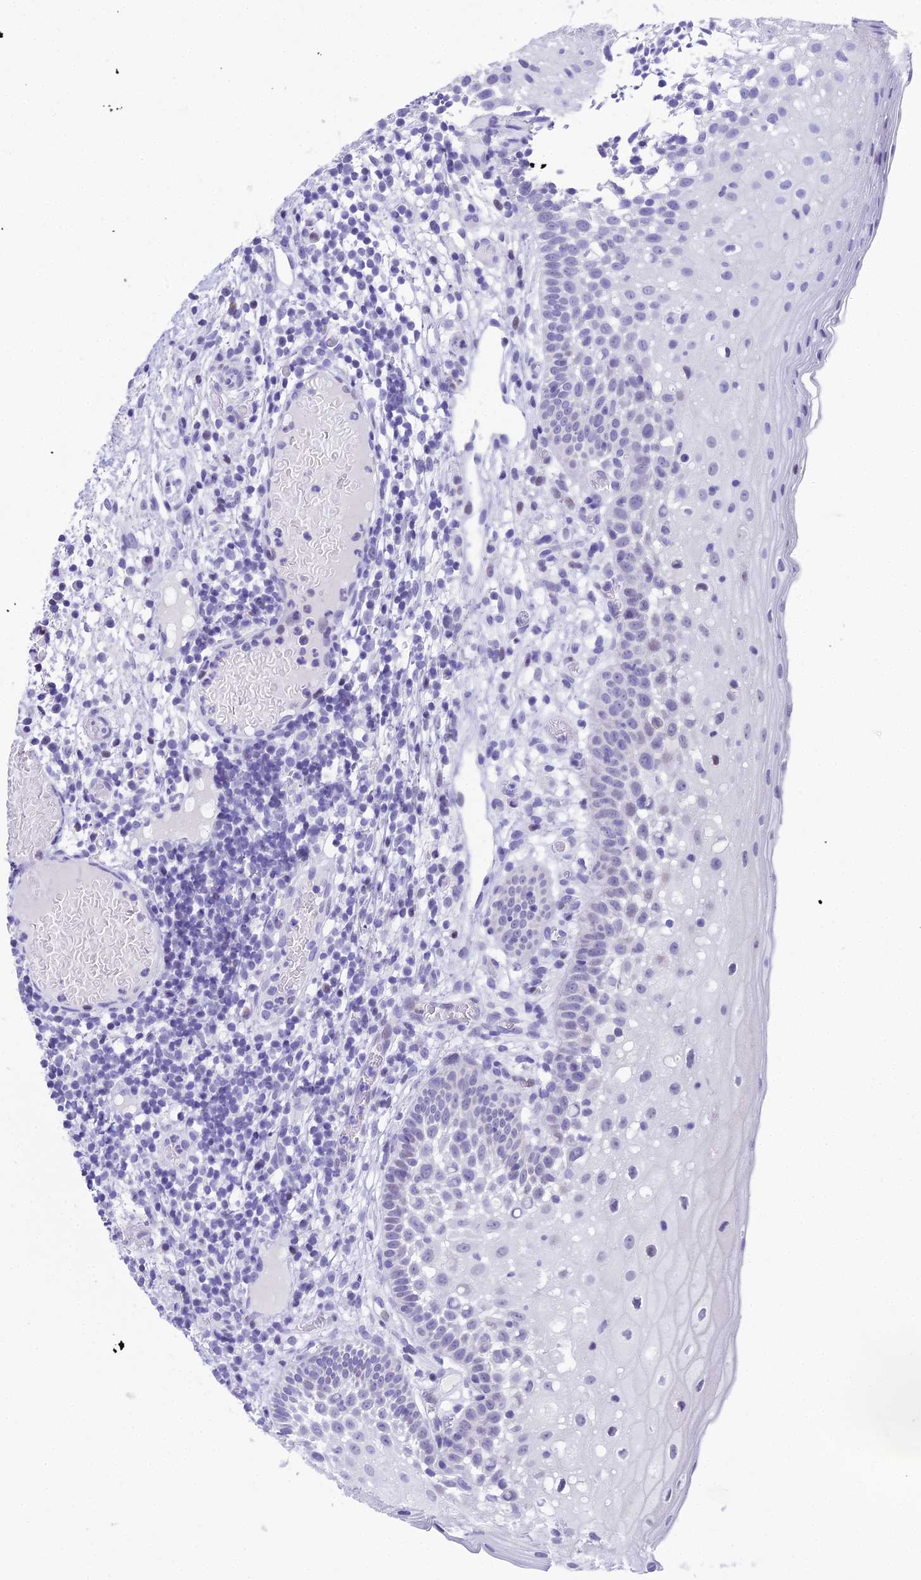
{"staining": {"intensity": "negative", "quantity": "none", "location": "none"}, "tissue": "oral mucosa", "cell_type": "Squamous epithelial cells", "image_type": "normal", "snomed": [{"axis": "morphology", "description": "Normal tissue, NOS"}, {"axis": "topography", "description": "Oral tissue"}], "caption": "Immunohistochemistry histopathology image of benign oral mucosa: human oral mucosa stained with DAB displays no significant protein expression in squamous epithelial cells. The staining is performed using DAB (3,3'-diaminobenzidine) brown chromogen with nuclei counter-stained in using hematoxylin.", "gene": "CC2D2A", "patient": {"sex": "female", "age": 69}}